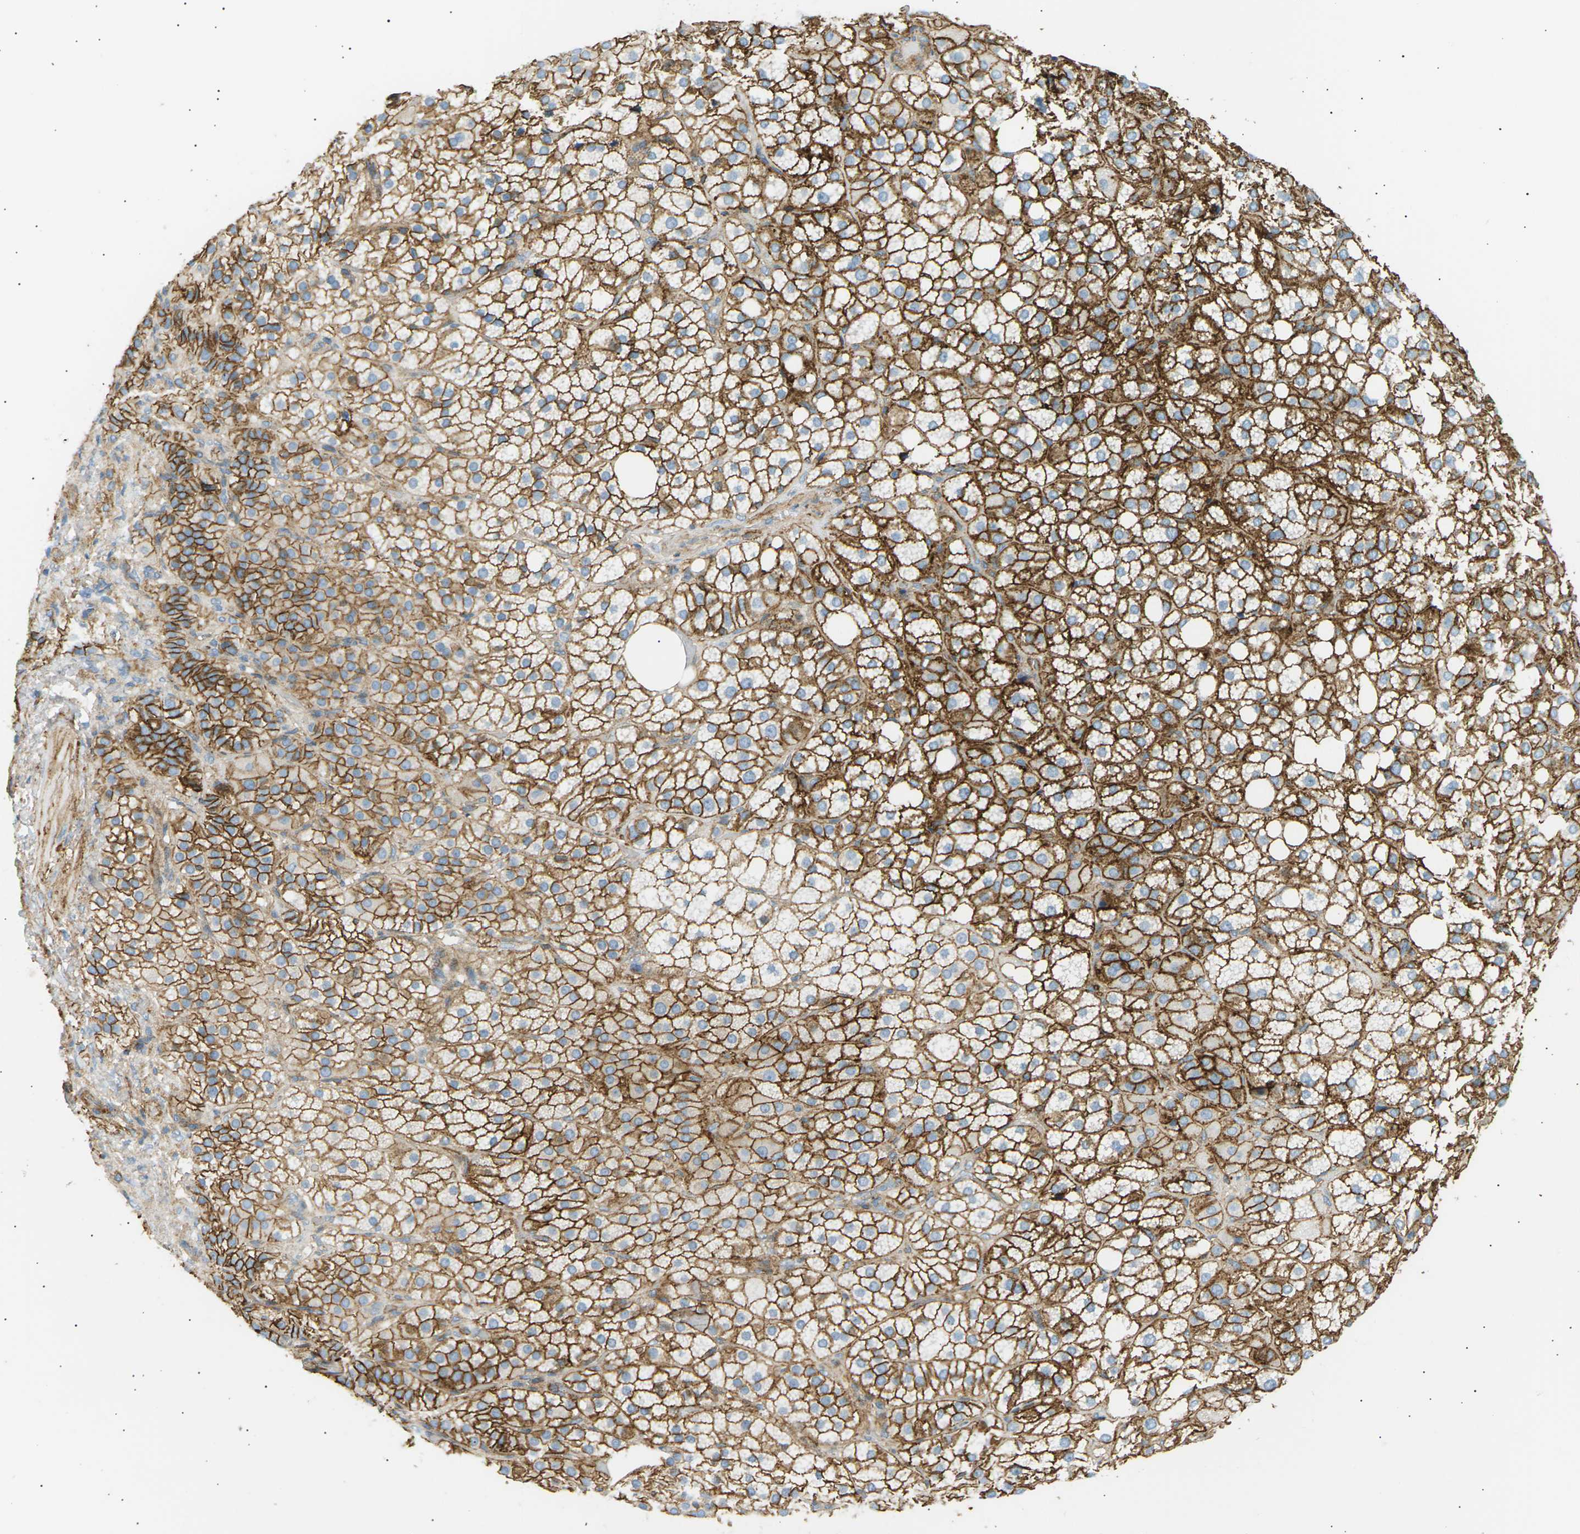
{"staining": {"intensity": "strong", "quantity": ">75%", "location": "cytoplasmic/membranous"}, "tissue": "adrenal gland", "cell_type": "Glandular cells", "image_type": "normal", "snomed": [{"axis": "morphology", "description": "Normal tissue, NOS"}, {"axis": "topography", "description": "Adrenal gland"}], "caption": "This image exhibits immunohistochemistry staining of benign human adrenal gland, with high strong cytoplasmic/membranous staining in about >75% of glandular cells.", "gene": "ATP2B4", "patient": {"sex": "female", "age": 59}}